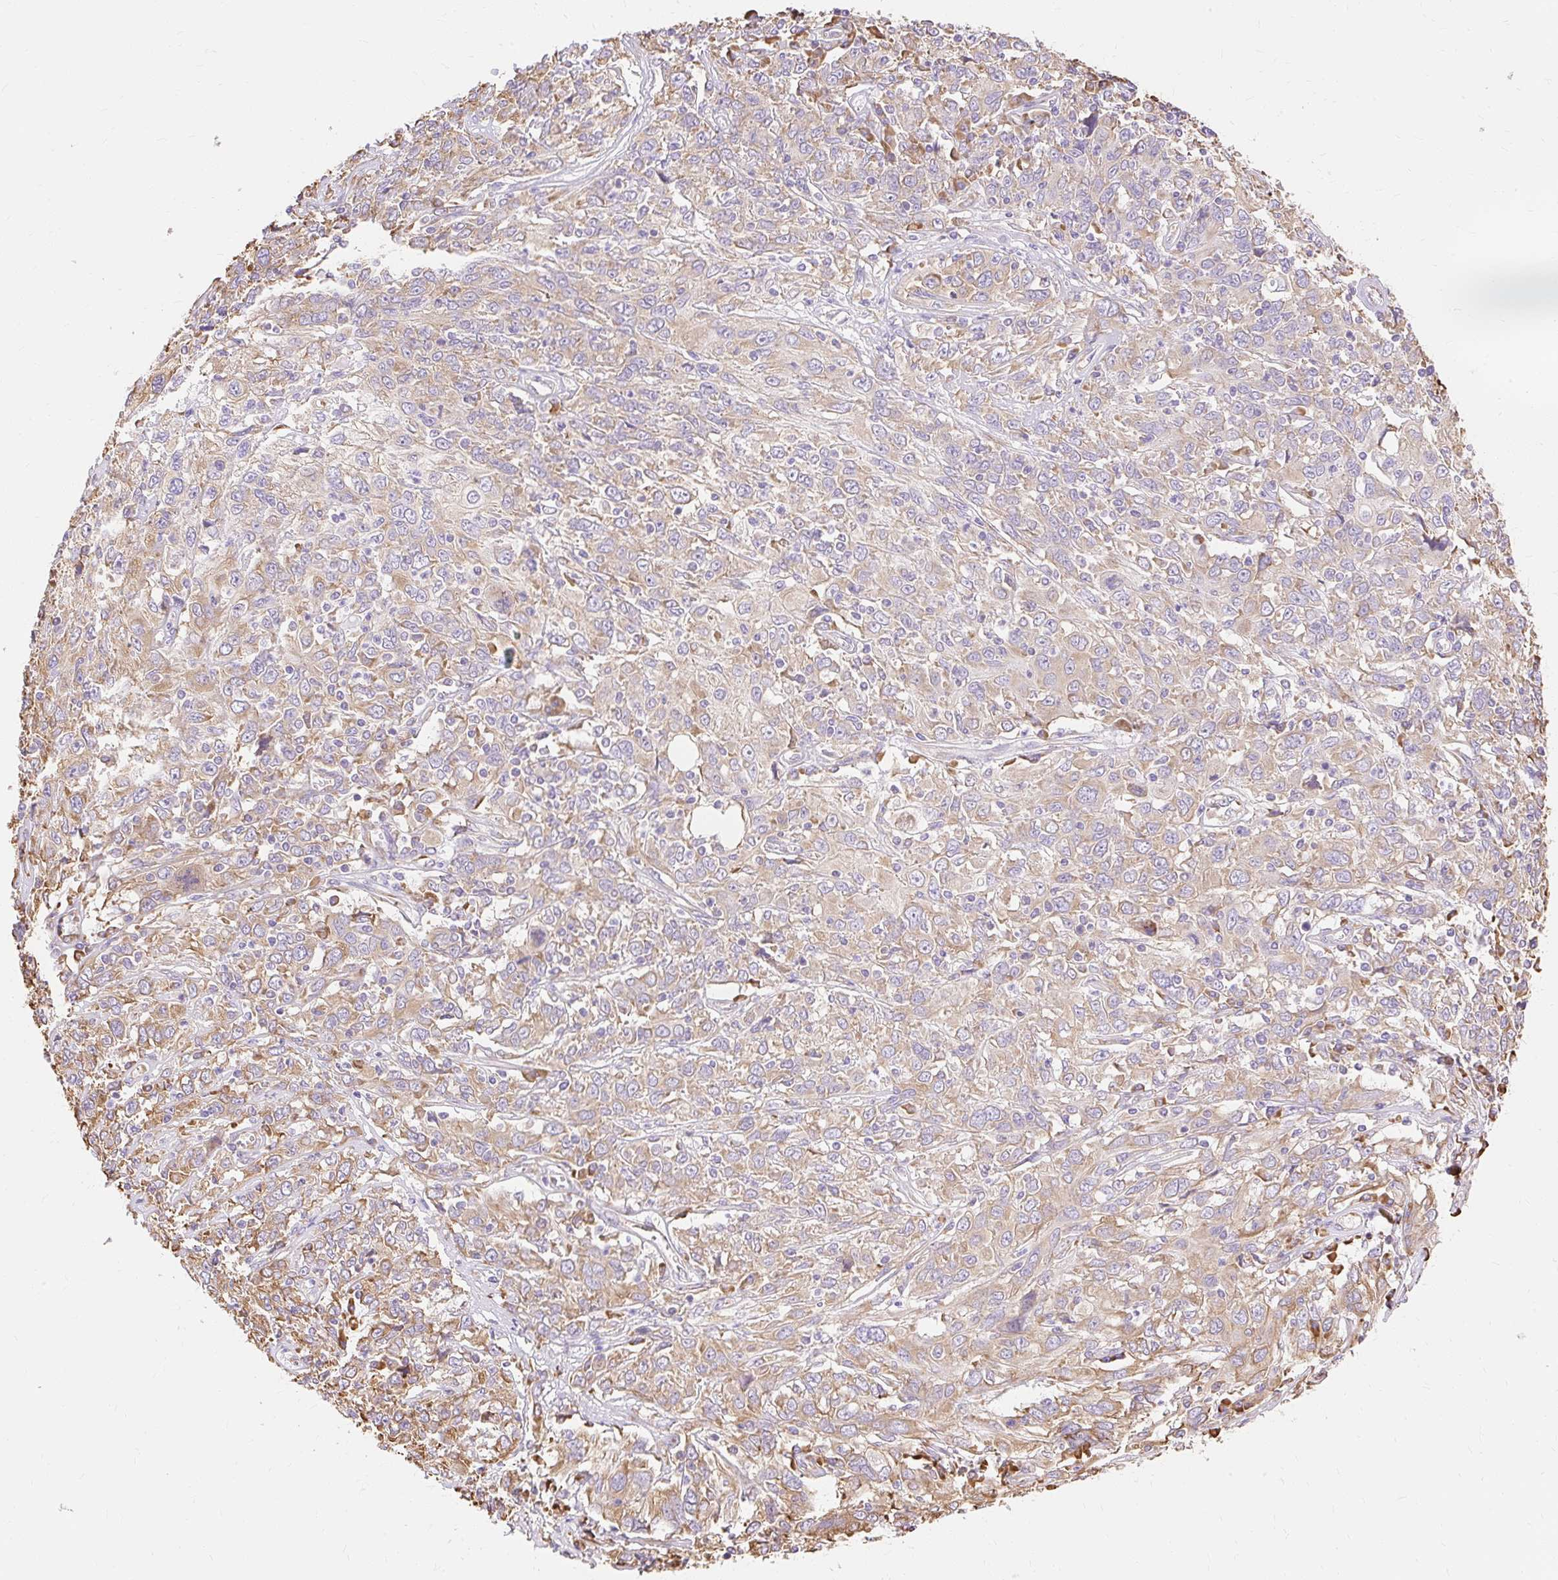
{"staining": {"intensity": "weak", "quantity": ">75%", "location": "cytoplasmic/membranous"}, "tissue": "cervical cancer", "cell_type": "Tumor cells", "image_type": "cancer", "snomed": [{"axis": "morphology", "description": "Squamous cell carcinoma, NOS"}, {"axis": "topography", "description": "Cervix"}], "caption": "Protein staining by immunohistochemistry displays weak cytoplasmic/membranous expression in about >75% of tumor cells in squamous cell carcinoma (cervical). The staining is performed using DAB brown chromogen to label protein expression. The nuclei are counter-stained blue using hematoxylin.", "gene": "RPS17", "patient": {"sex": "female", "age": 46}}